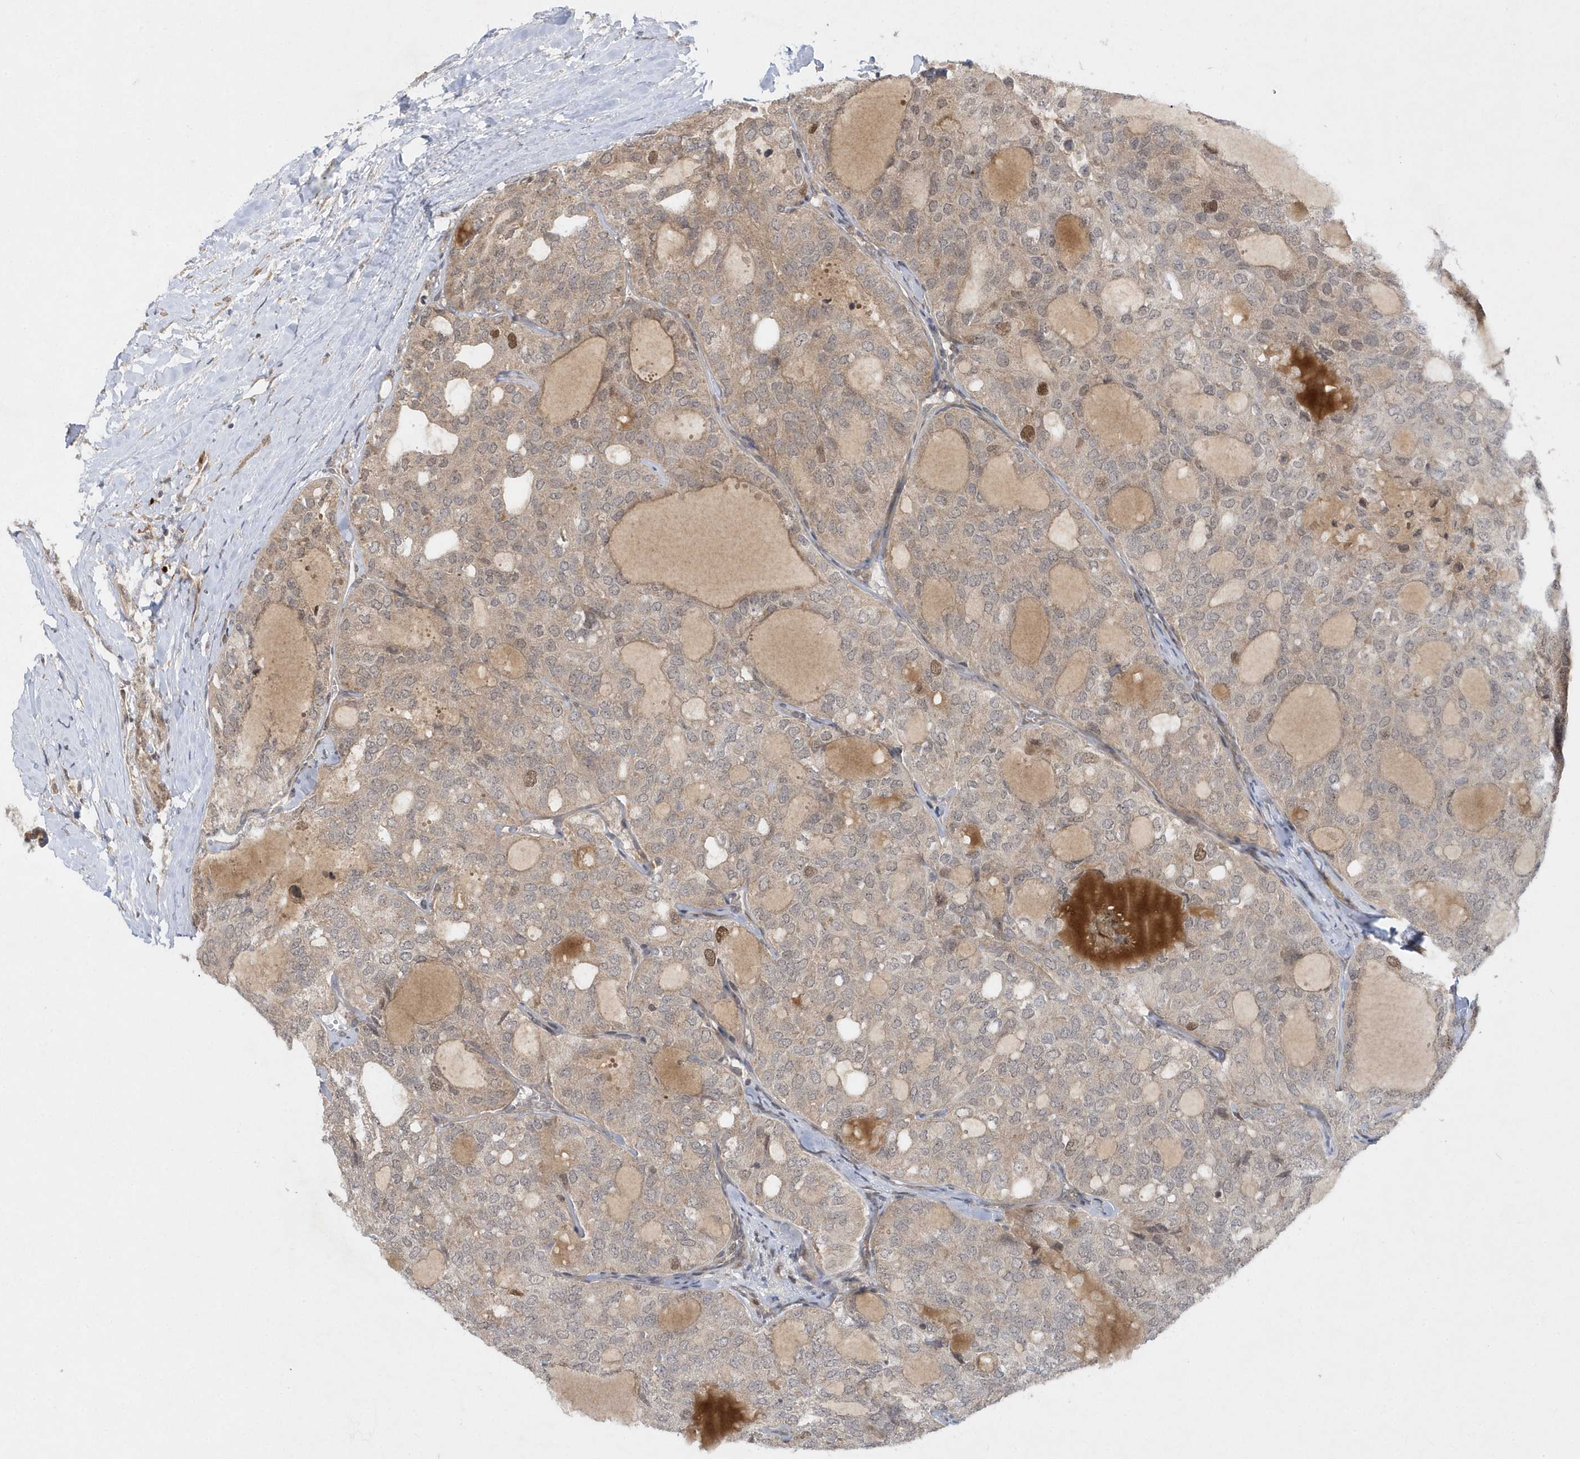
{"staining": {"intensity": "moderate", "quantity": "<25%", "location": "nuclear"}, "tissue": "thyroid cancer", "cell_type": "Tumor cells", "image_type": "cancer", "snomed": [{"axis": "morphology", "description": "Follicular adenoma carcinoma, NOS"}, {"axis": "topography", "description": "Thyroid gland"}], "caption": "The image exhibits immunohistochemical staining of follicular adenoma carcinoma (thyroid). There is moderate nuclear staining is identified in approximately <25% of tumor cells. (DAB IHC, brown staining for protein, blue staining for nuclei).", "gene": "MXI1", "patient": {"sex": "male", "age": 75}}